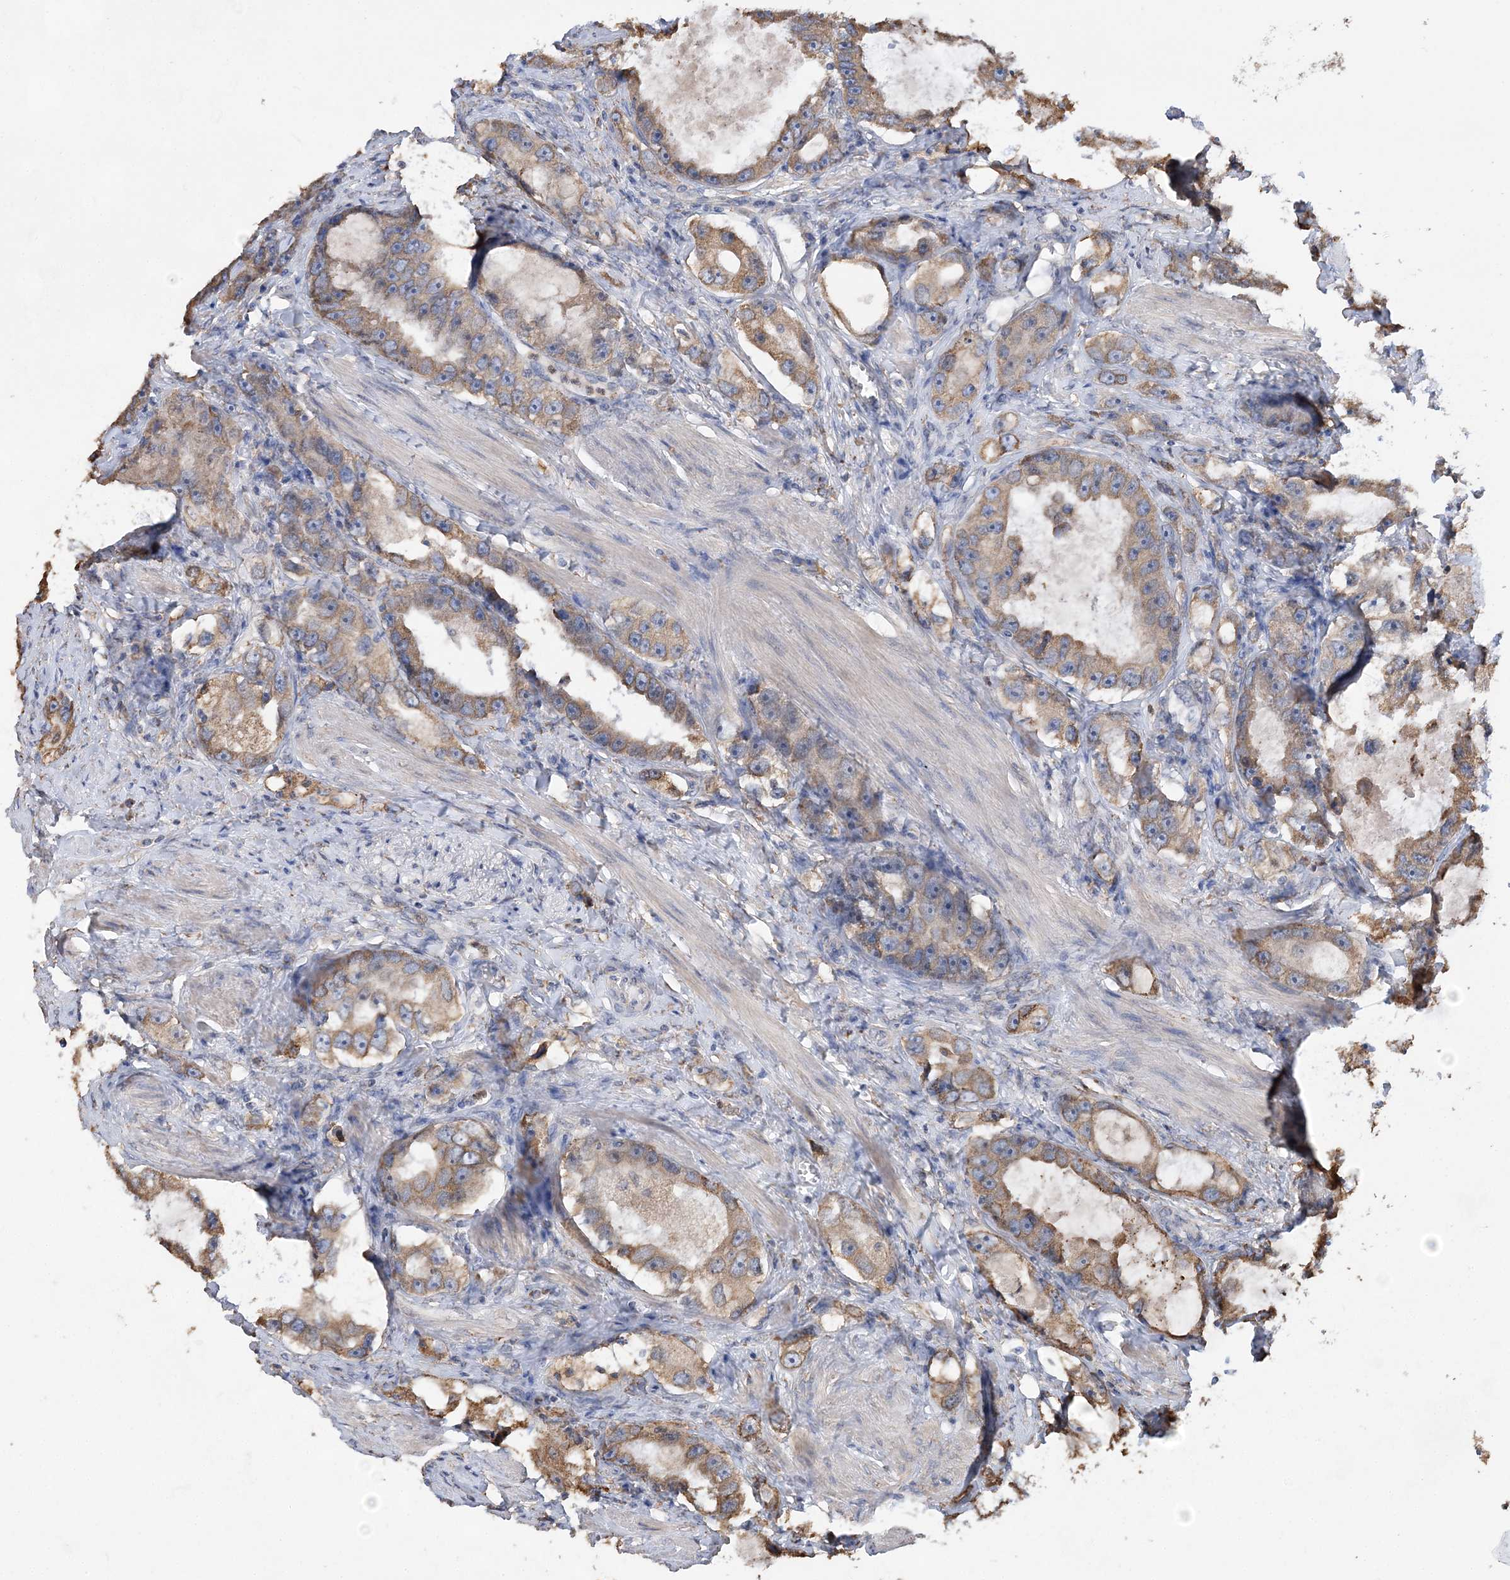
{"staining": {"intensity": "weak", "quantity": ">75%", "location": "cytoplasmic/membranous"}, "tissue": "prostate cancer", "cell_type": "Tumor cells", "image_type": "cancer", "snomed": [{"axis": "morphology", "description": "Adenocarcinoma, High grade"}, {"axis": "topography", "description": "Prostate"}], "caption": "Immunohistochemistry histopathology image of human adenocarcinoma (high-grade) (prostate) stained for a protein (brown), which shows low levels of weak cytoplasmic/membranous expression in about >75% of tumor cells.", "gene": "WDR12", "patient": {"sex": "male", "age": 63}}